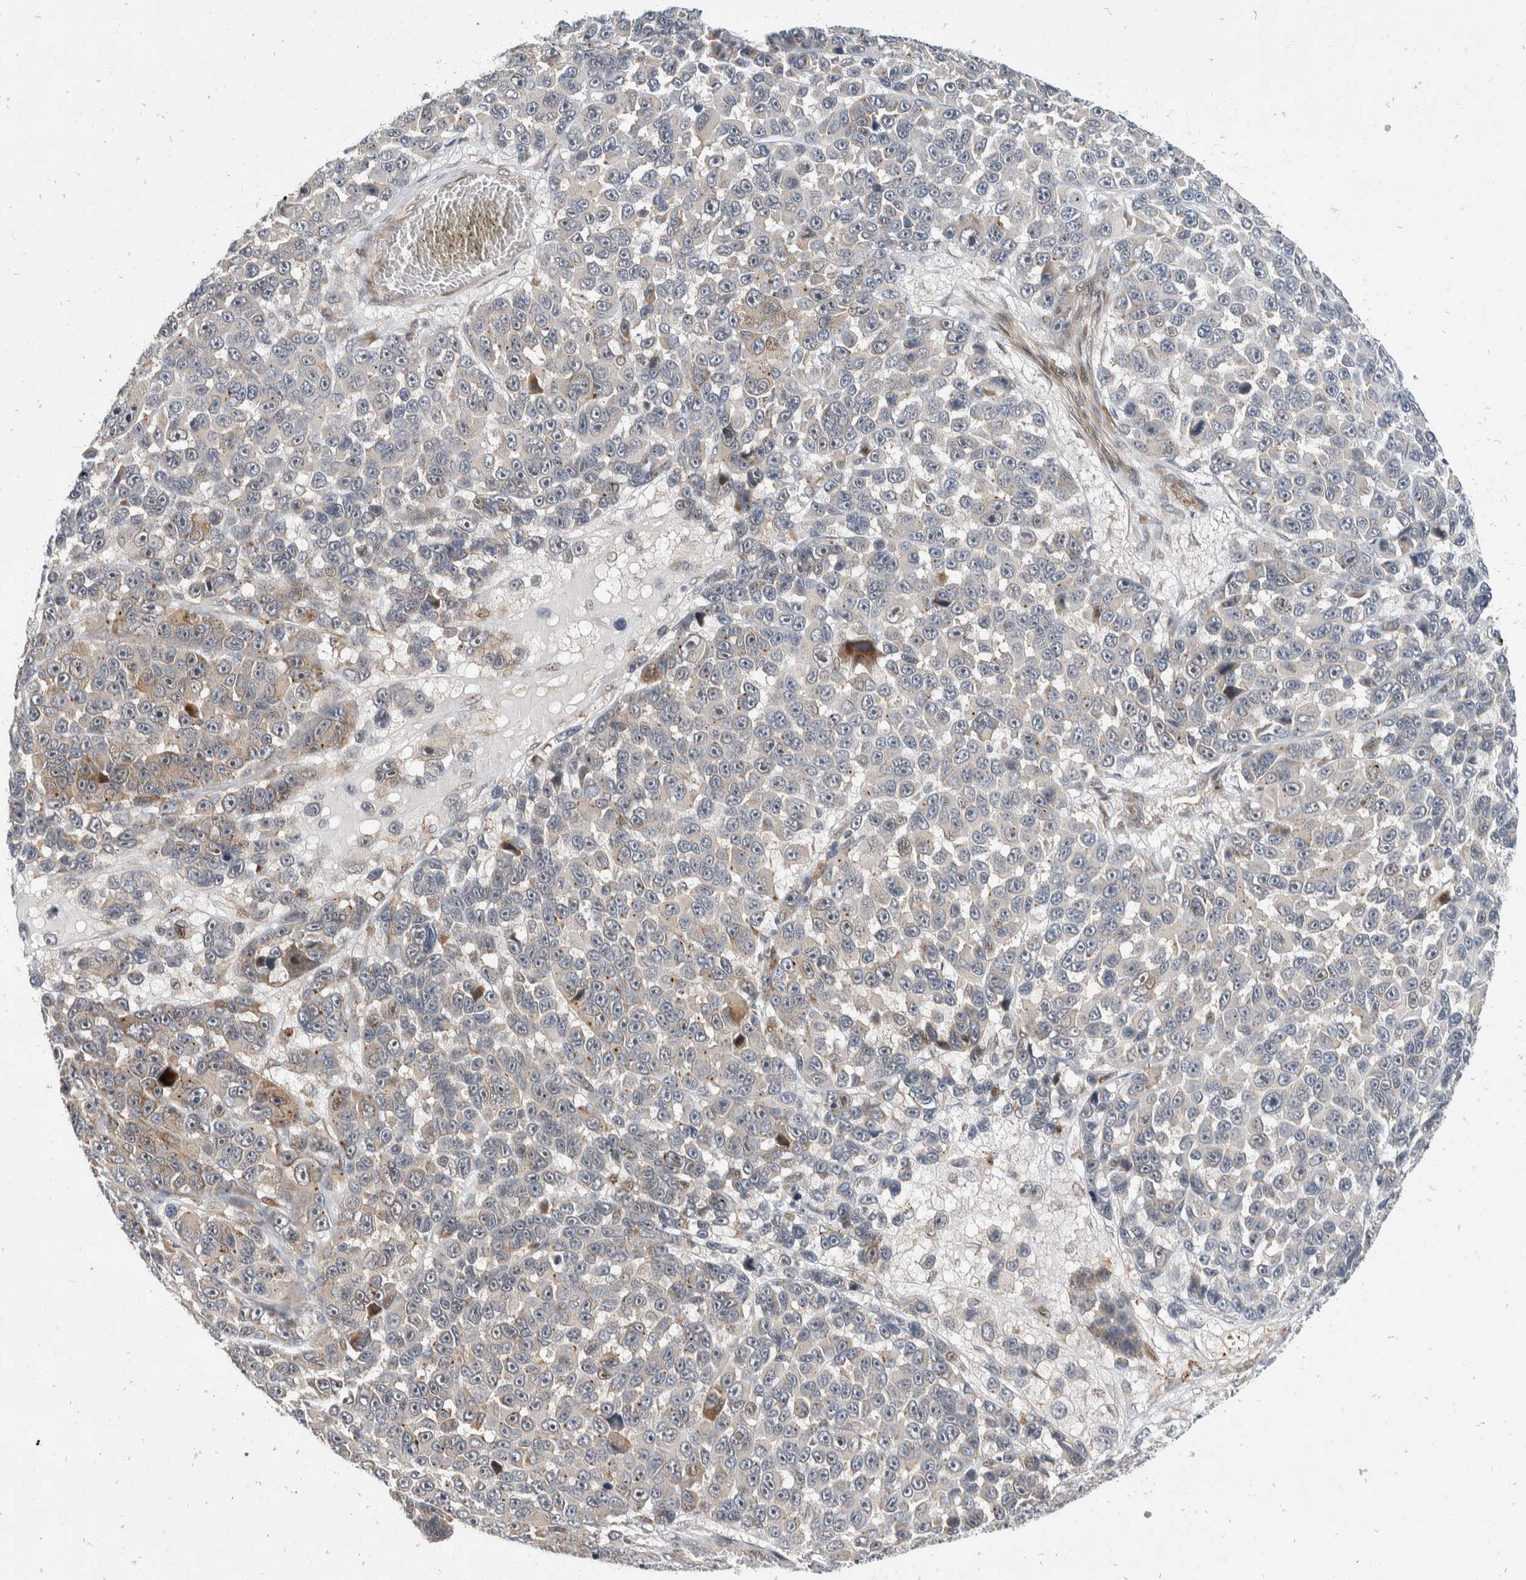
{"staining": {"intensity": "weak", "quantity": "25%-75%", "location": "cytoplasmic/membranous,nuclear"}, "tissue": "melanoma", "cell_type": "Tumor cells", "image_type": "cancer", "snomed": [{"axis": "morphology", "description": "Malignant melanoma, NOS"}, {"axis": "topography", "description": "Skin"}], "caption": "Immunohistochemical staining of melanoma shows weak cytoplasmic/membranous and nuclear protein expression in about 25%-75% of tumor cells. (brown staining indicates protein expression, while blue staining denotes nuclei).", "gene": "ZNF703", "patient": {"sex": "male", "age": 53}}